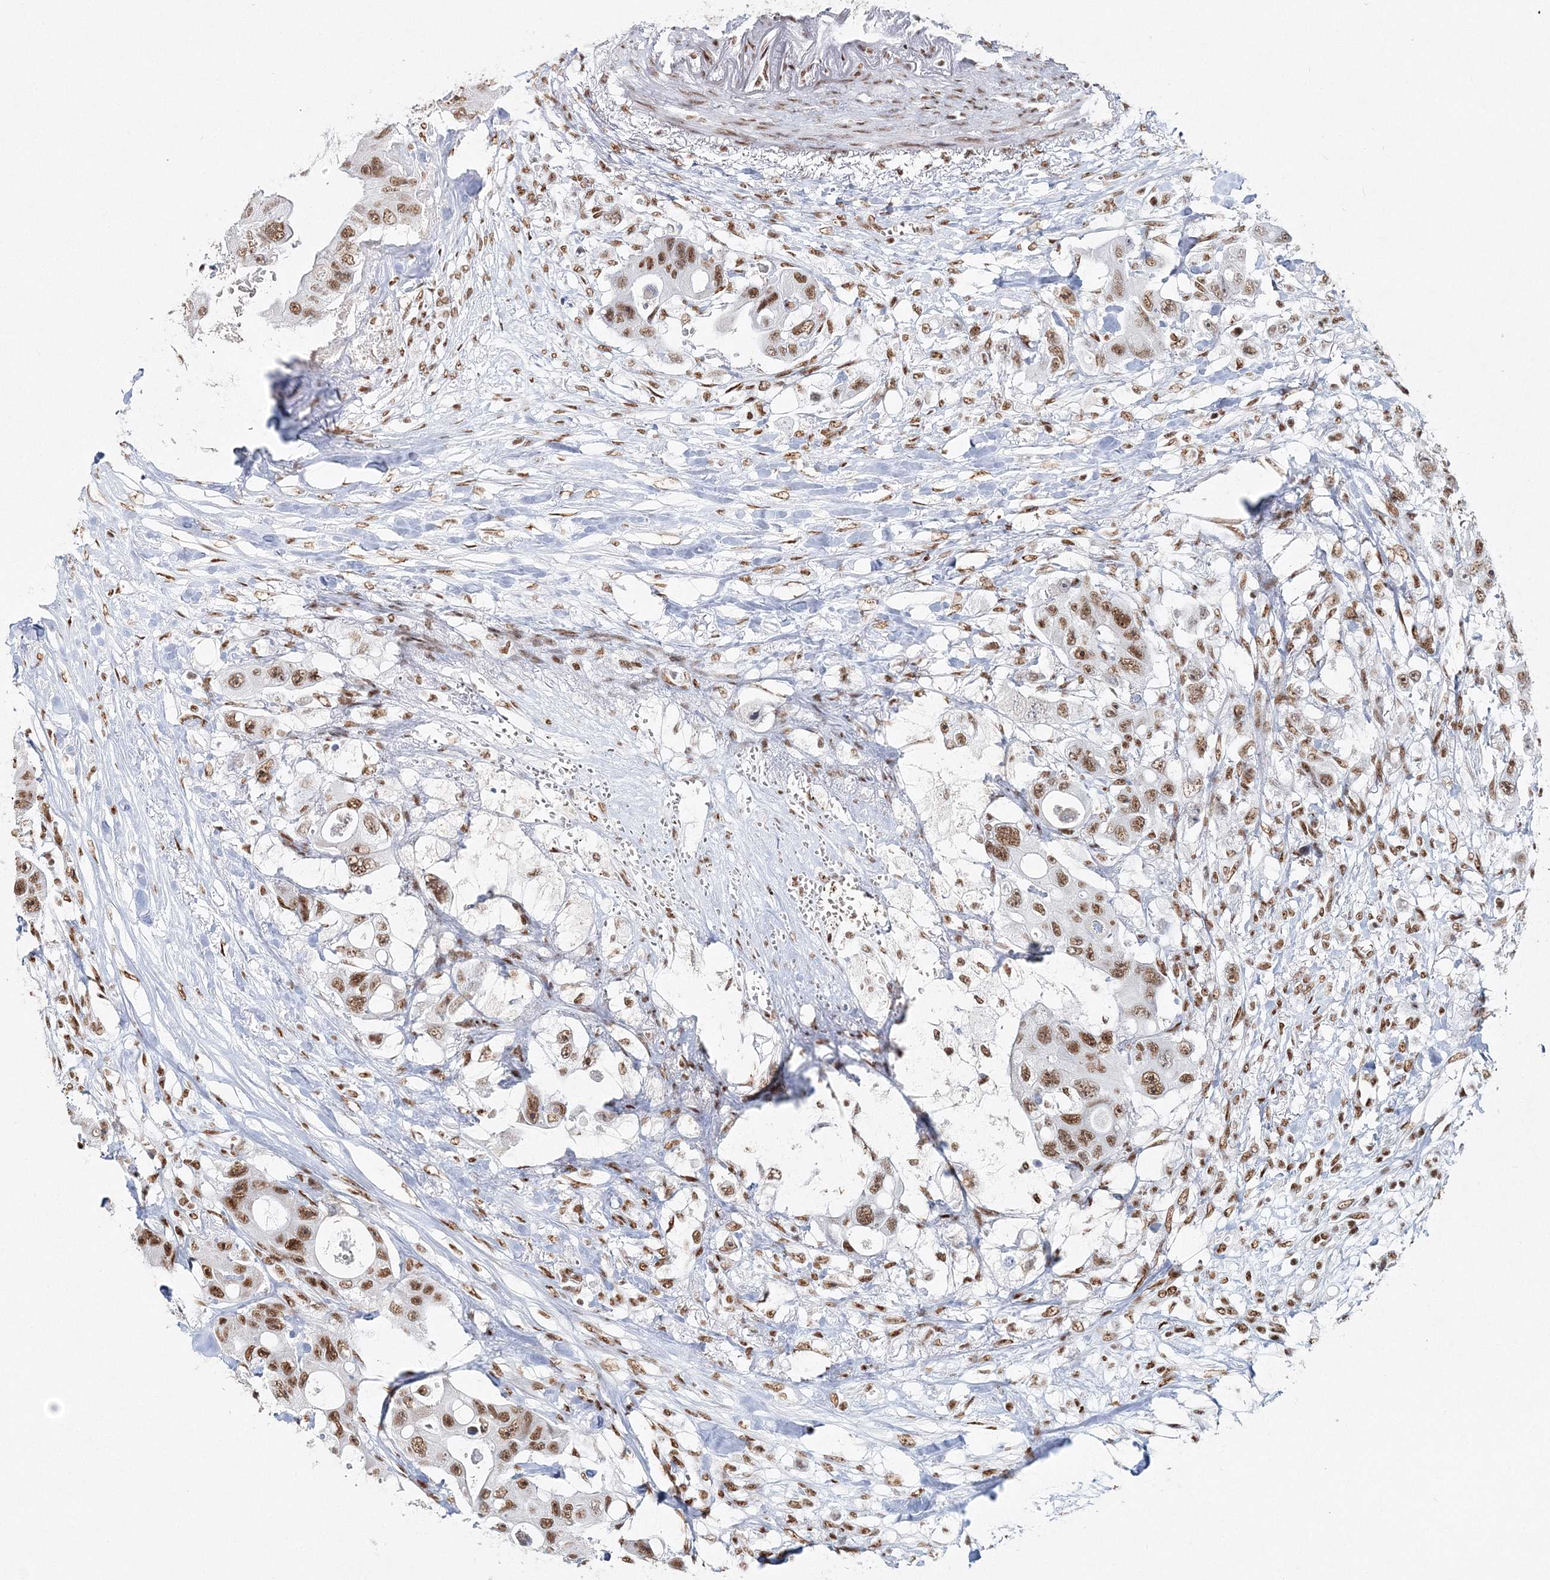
{"staining": {"intensity": "moderate", "quantity": ">75%", "location": "nuclear"}, "tissue": "colorectal cancer", "cell_type": "Tumor cells", "image_type": "cancer", "snomed": [{"axis": "morphology", "description": "Adenocarcinoma, NOS"}, {"axis": "topography", "description": "Colon"}], "caption": "Colorectal cancer (adenocarcinoma) stained for a protein (brown) exhibits moderate nuclear positive staining in approximately >75% of tumor cells.", "gene": "QRICH1", "patient": {"sex": "female", "age": 46}}